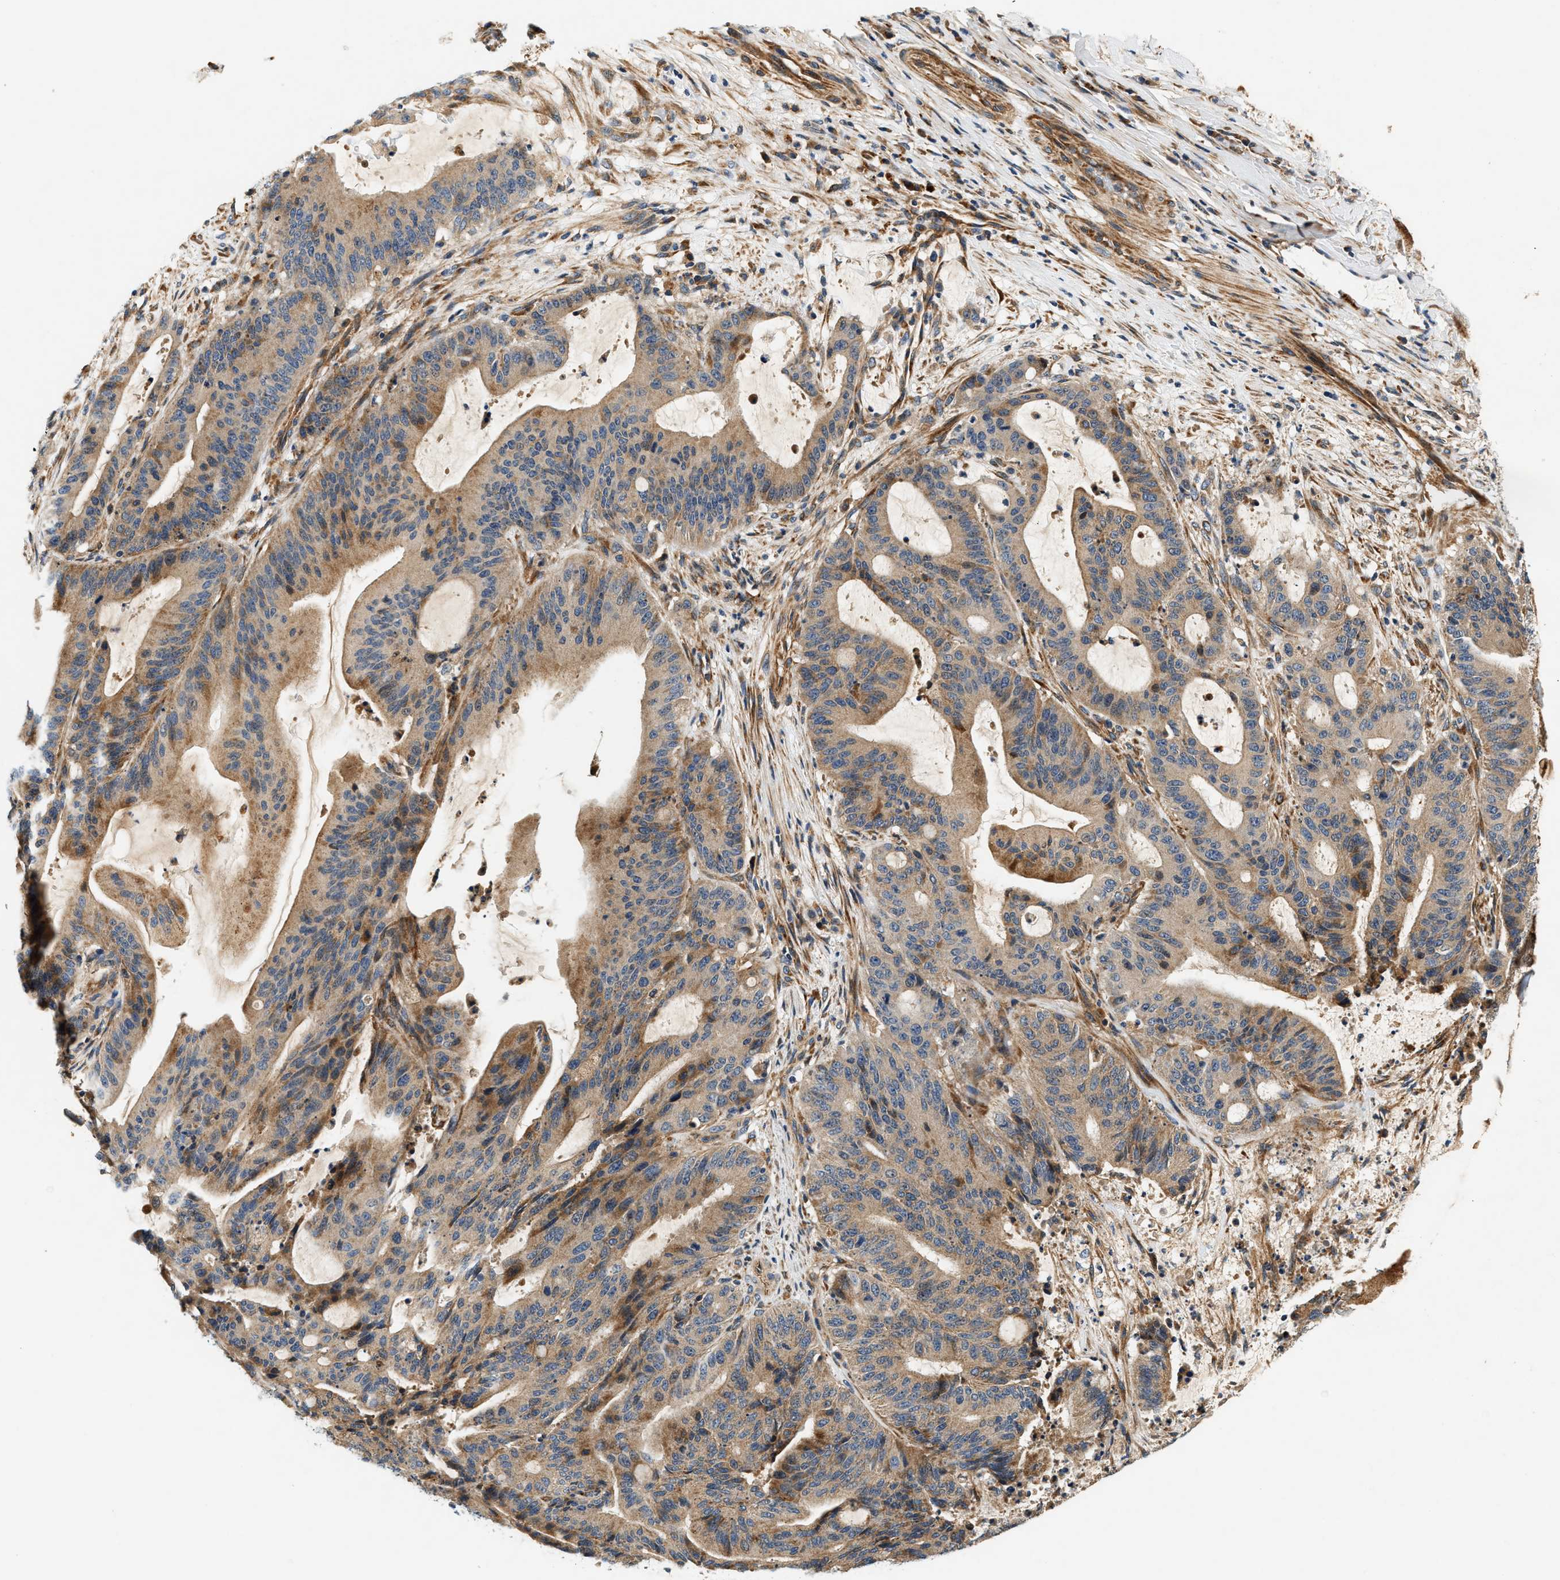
{"staining": {"intensity": "moderate", "quantity": ">75%", "location": "cytoplasmic/membranous"}, "tissue": "liver cancer", "cell_type": "Tumor cells", "image_type": "cancer", "snomed": [{"axis": "morphology", "description": "Normal tissue, NOS"}, {"axis": "morphology", "description": "Cholangiocarcinoma"}, {"axis": "topography", "description": "Liver"}, {"axis": "topography", "description": "Peripheral nerve tissue"}], "caption": "About >75% of tumor cells in cholangiocarcinoma (liver) display moderate cytoplasmic/membranous protein positivity as visualized by brown immunohistochemical staining.", "gene": "DUSP10", "patient": {"sex": "female", "age": 73}}